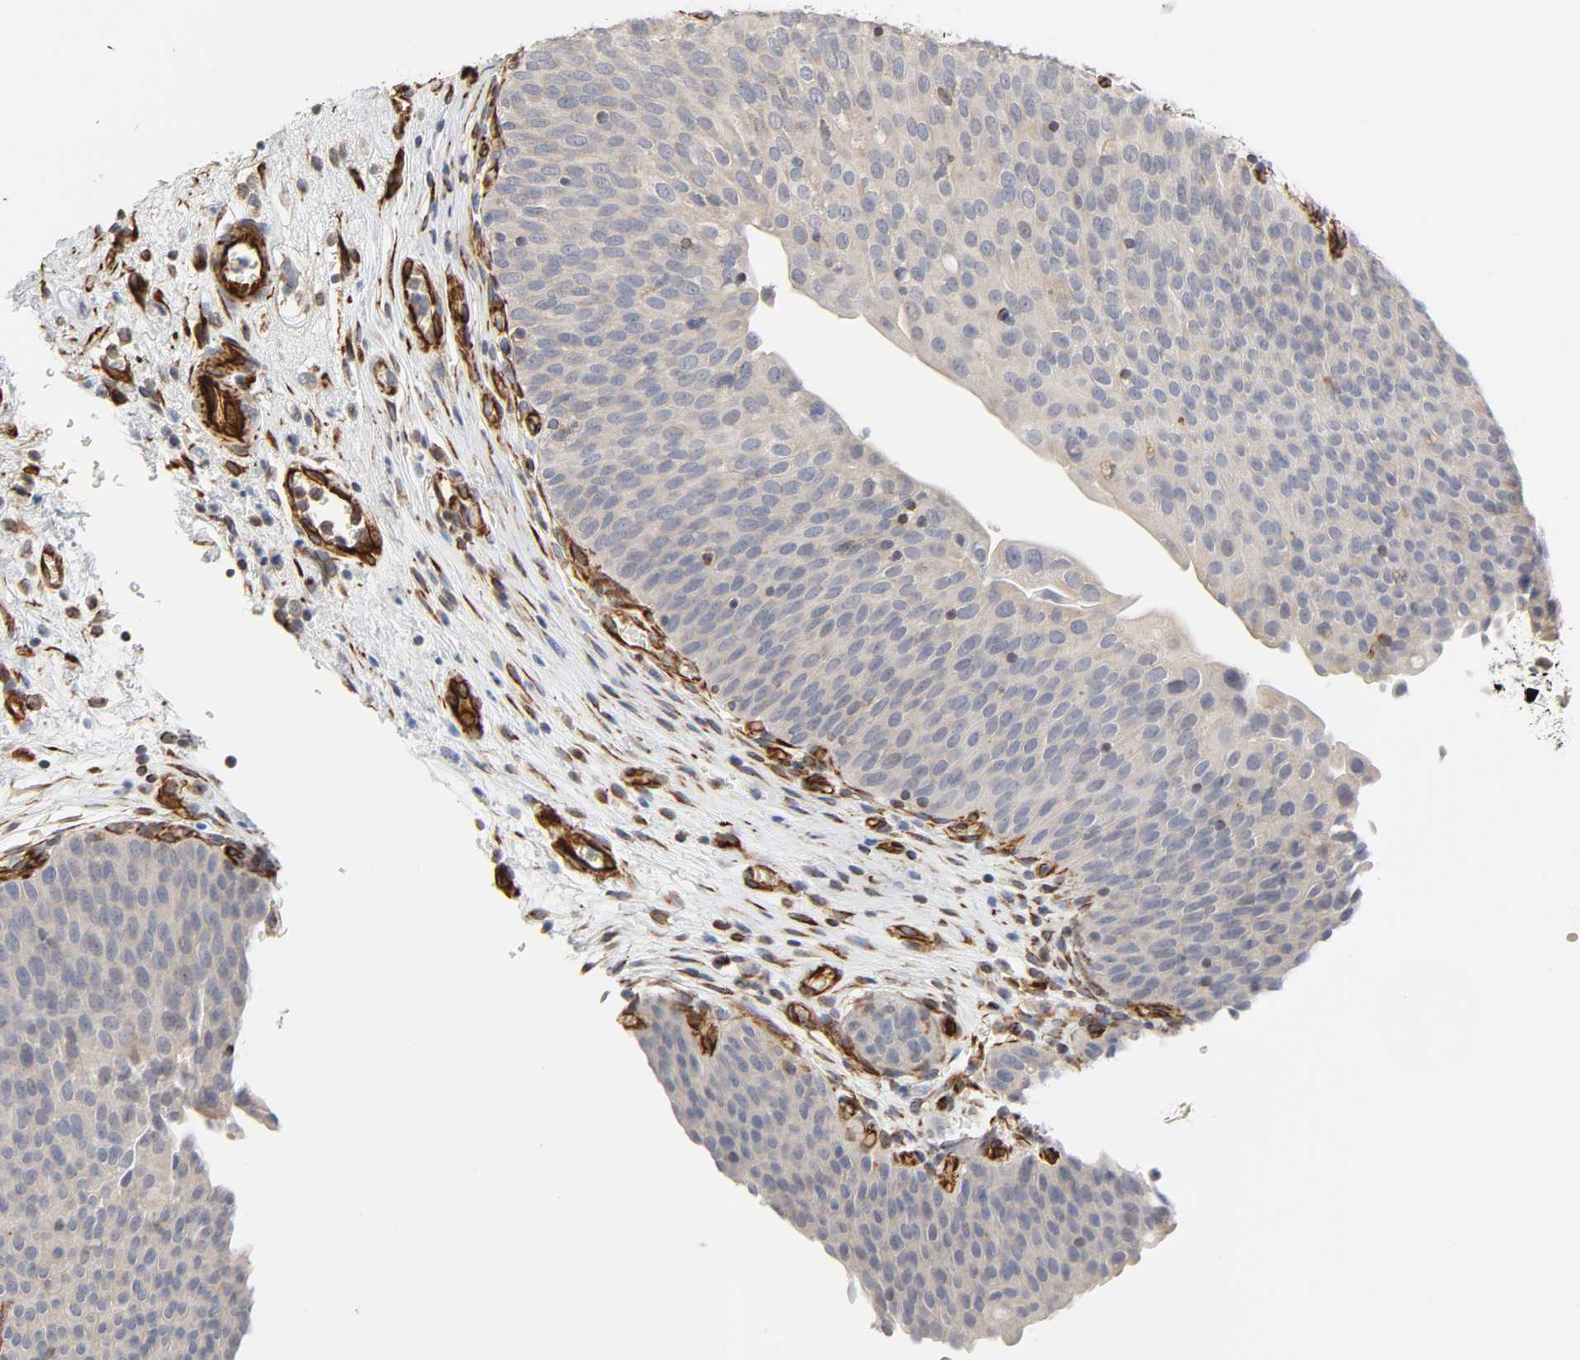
{"staining": {"intensity": "weak", "quantity": ">75%", "location": "cytoplasmic/membranous"}, "tissue": "urinary bladder", "cell_type": "Urothelial cells", "image_type": "normal", "snomed": [{"axis": "morphology", "description": "Normal tissue, NOS"}, {"axis": "morphology", "description": "Dysplasia, NOS"}, {"axis": "topography", "description": "Urinary bladder"}], "caption": "Immunohistochemical staining of benign human urinary bladder exhibits low levels of weak cytoplasmic/membranous staining in about >75% of urothelial cells.", "gene": "FAM118A", "patient": {"sex": "male", "age": 35}}